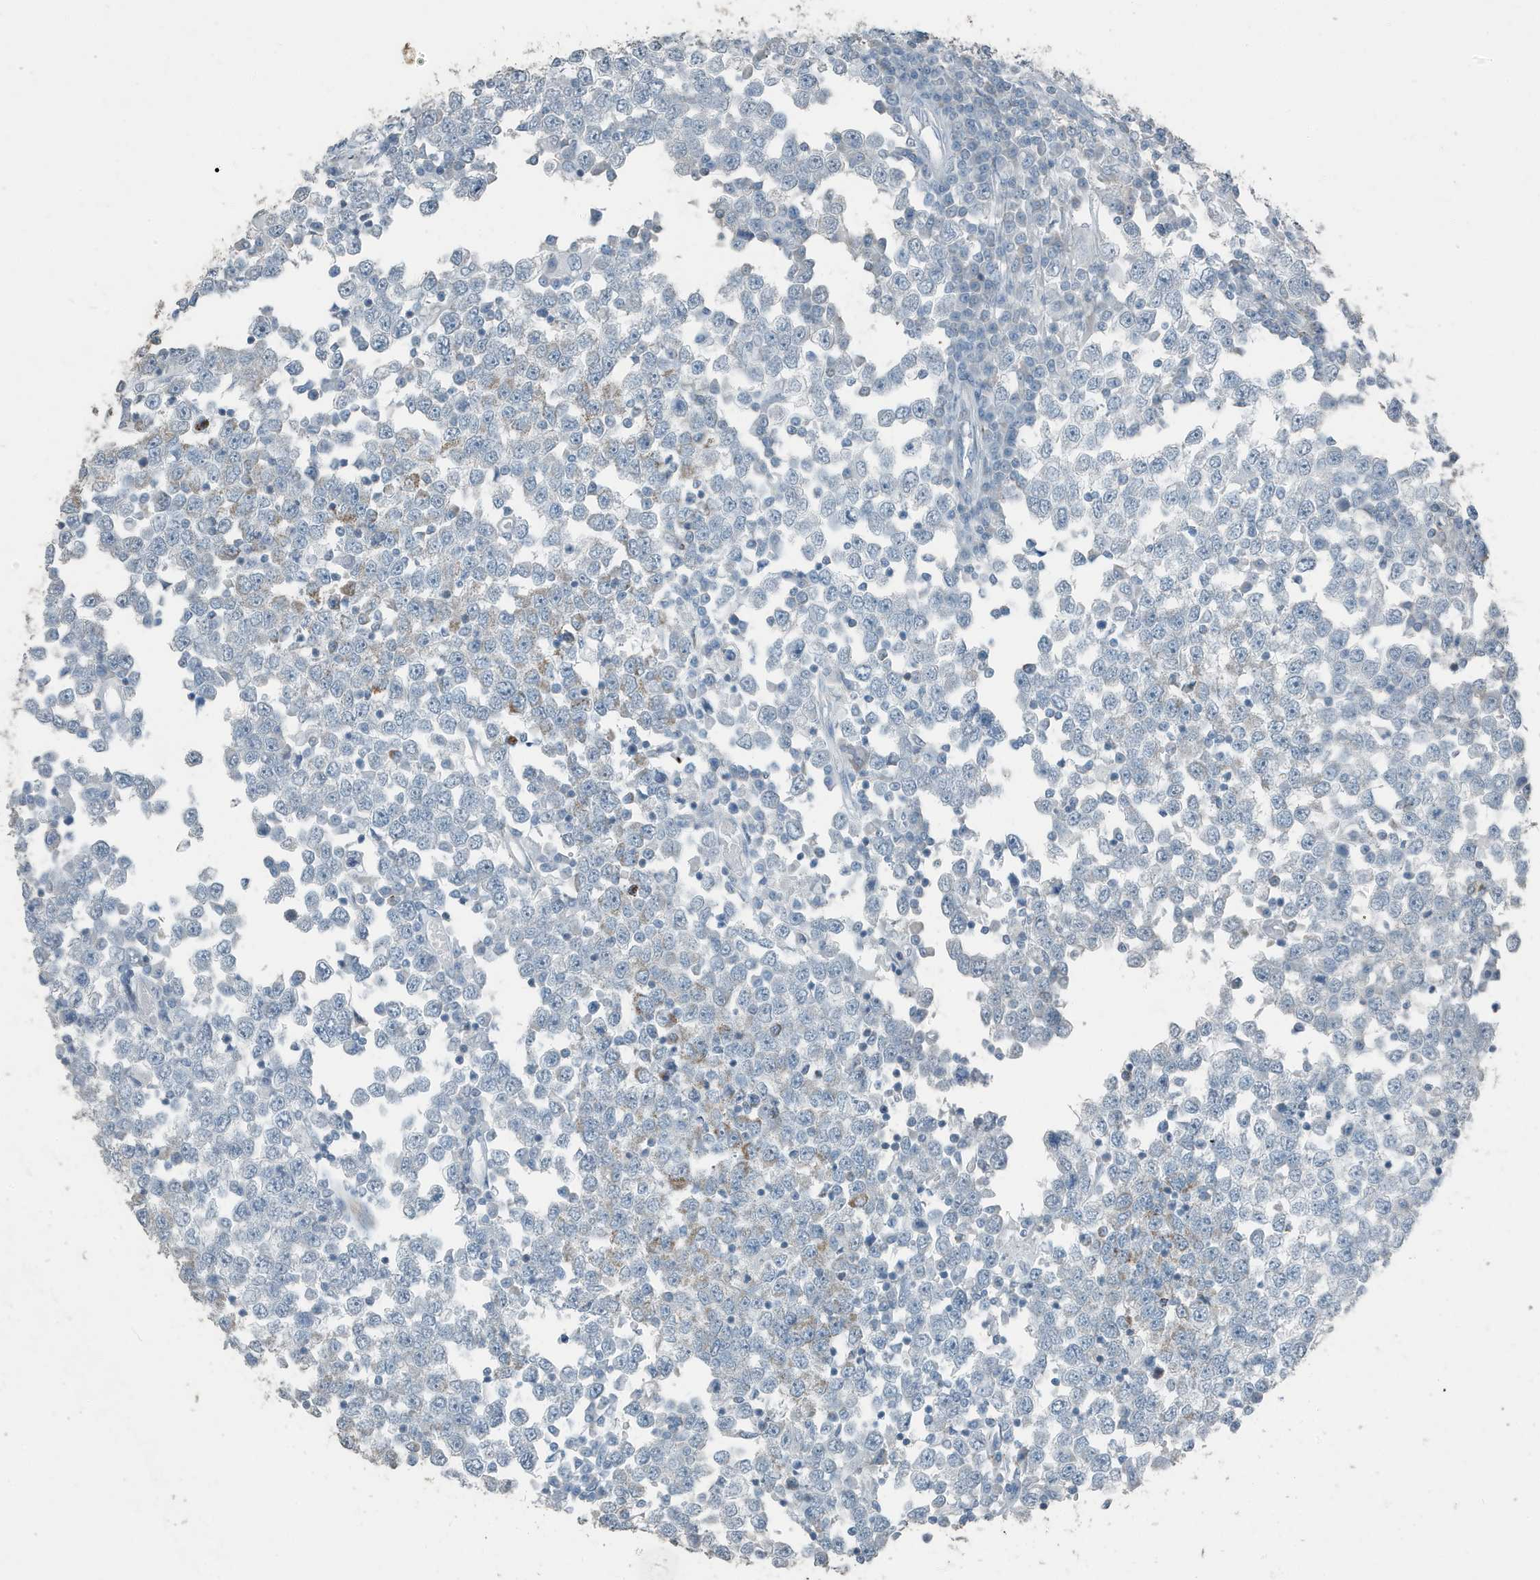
{"staining": {"intensity": "negative", "quantity": "none", "location": "none"}, "tissue": "testis cancer", "cell_type": "Tumor cells", "image_type": "cancer", "snomed": [{"axis": "morphology", "description": "Seminoma, NOS"}, {"axis": "topography", "description": "Testis"}], "caption": "Immunohistochemistry of testis cancer (seminoma) reveals no expression in tumor cells.", "gene": "FAM162A", "patient": {"sex": "male", "age": 65}}